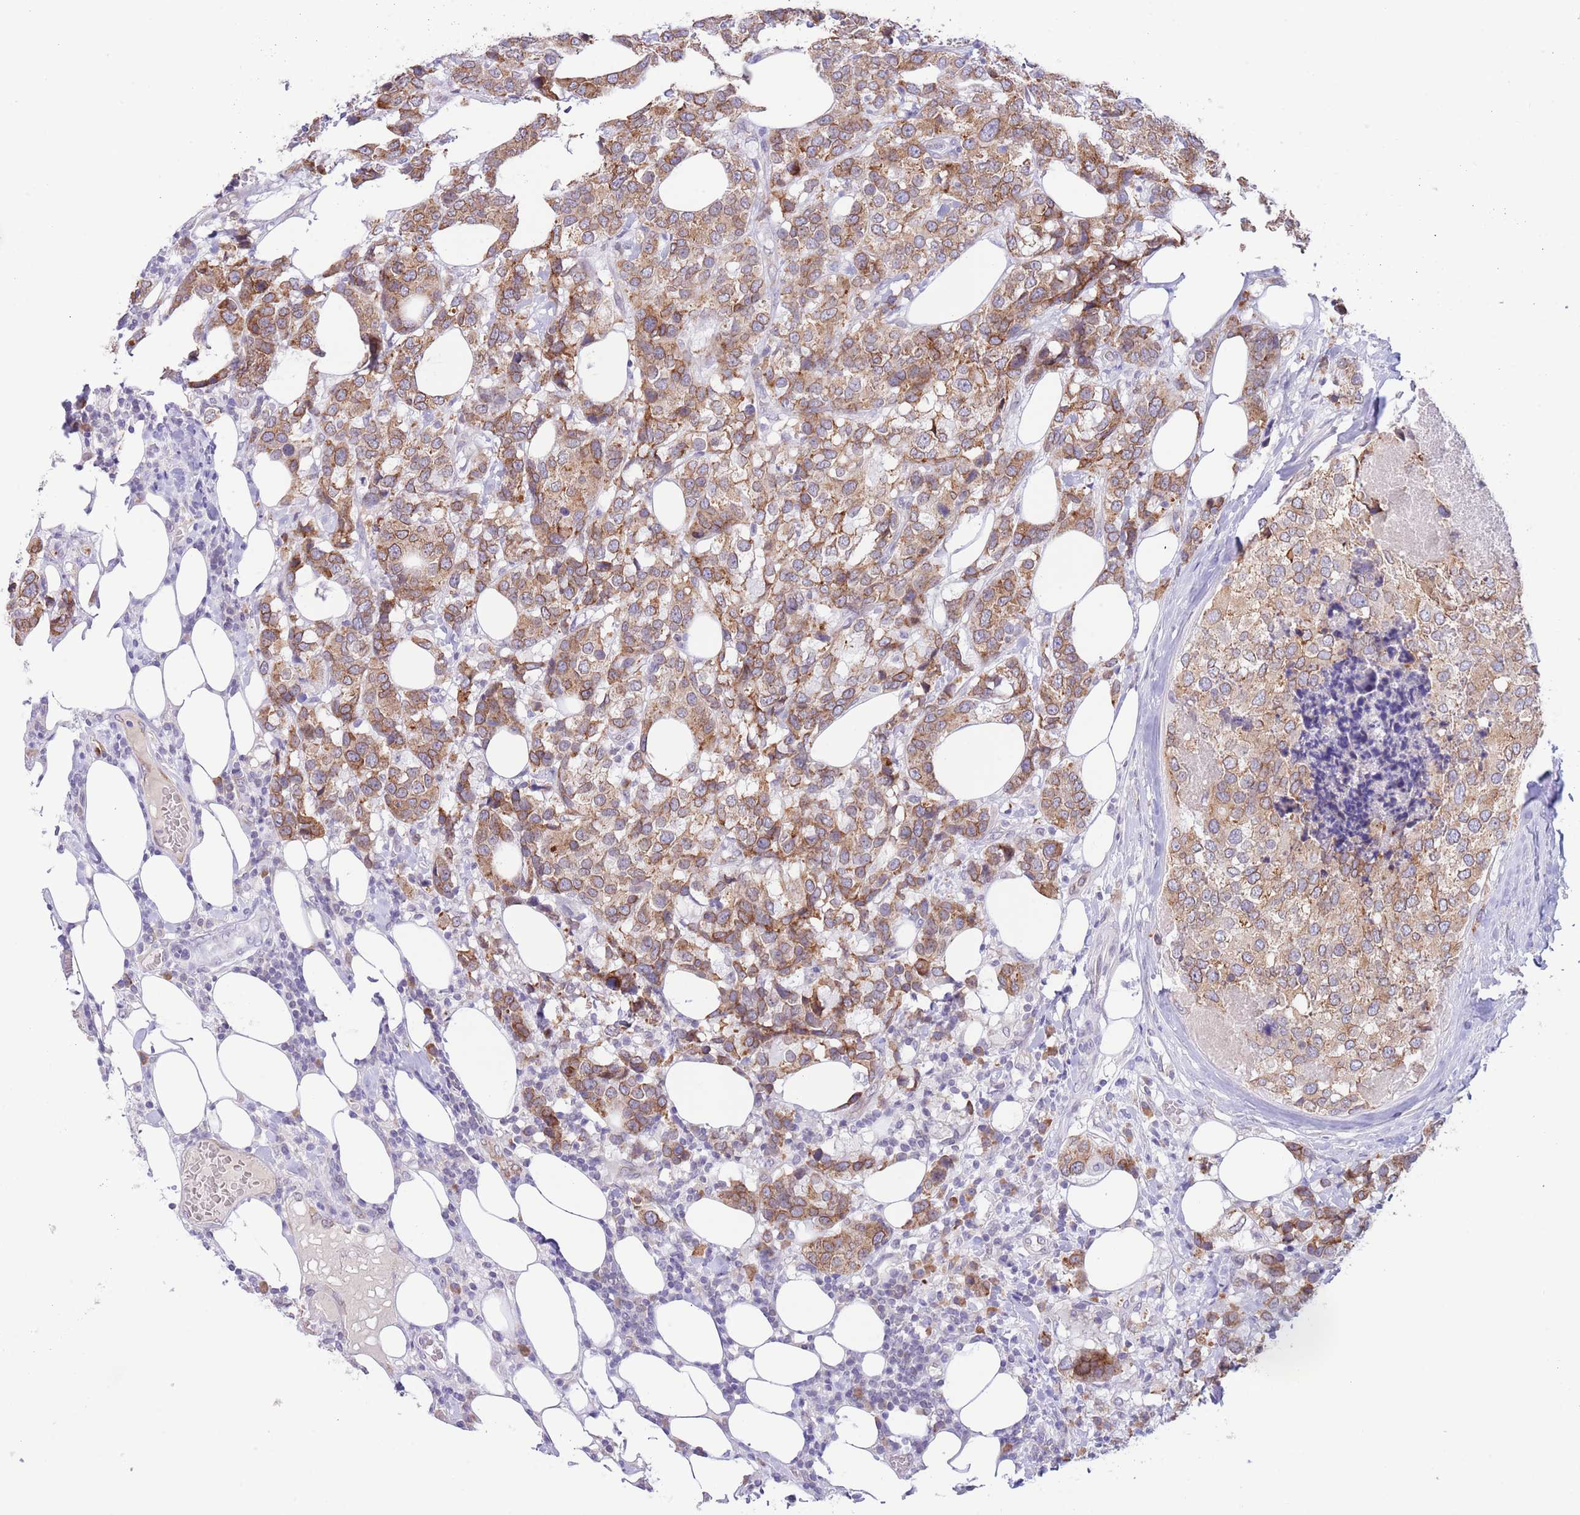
{"staining": {"intensity": "moderate", "quantity": ">75%", "location": "cytoplasmic/membranous"}, "tissue": "breast cancer", "cell_type": "Tumor cells", "image_type": "cancer", "snomed": [{"axis": "morphology", "description": "Lobular carcinoma"}, {"axis": "topography", "description": "Breast"}], "caption": "This image exhibits immunohistochemistry staining of breast cancer, with medium moderate cytoplasmic/membranous expression in approximately >75% of tumor cells.", "gene": "EBPL", "patient": {"sex": "female", "age": 59}}